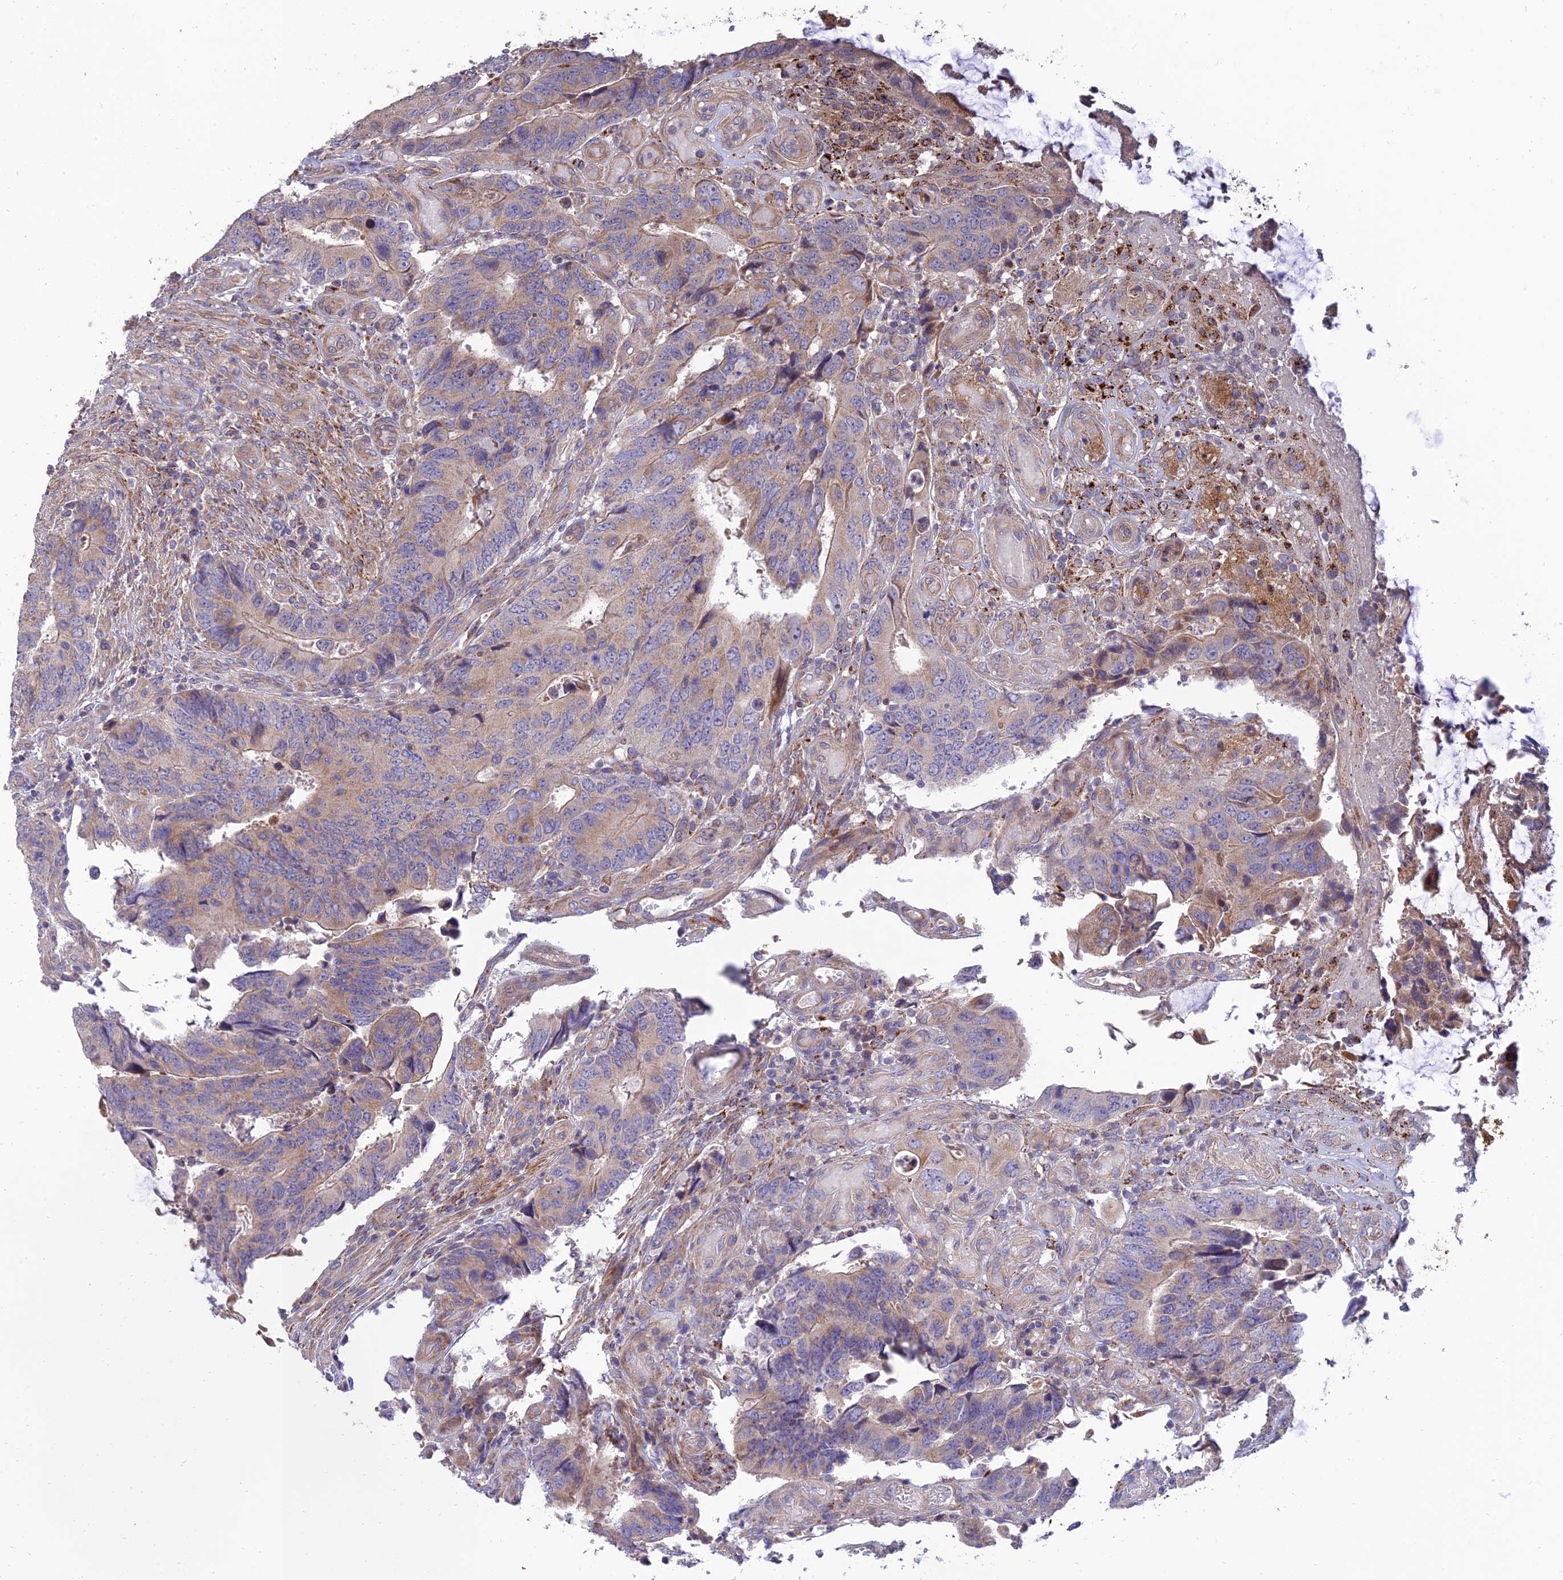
{"staining": {"intensity": "weak", "quantity": "25%-75%", "location": "cytoplasmic/membranous"}, "tissue": "colorectal cancer", "cell_type": "Tumor cells", "image_type": "cancer", "snomed": [{"axis": "morphology", "description": "Adenocarcinoma, NOS"}, {"axis": "topography", "description": "Colon"}], "caption": "Protein staining of colorectal cancer tissue exhibits weak cytoplasmic/membranous staining in approximately 25%-75% of tumor cells.", "gene": "C3orf20", "patient": {"sex": "male", "age": 87}}